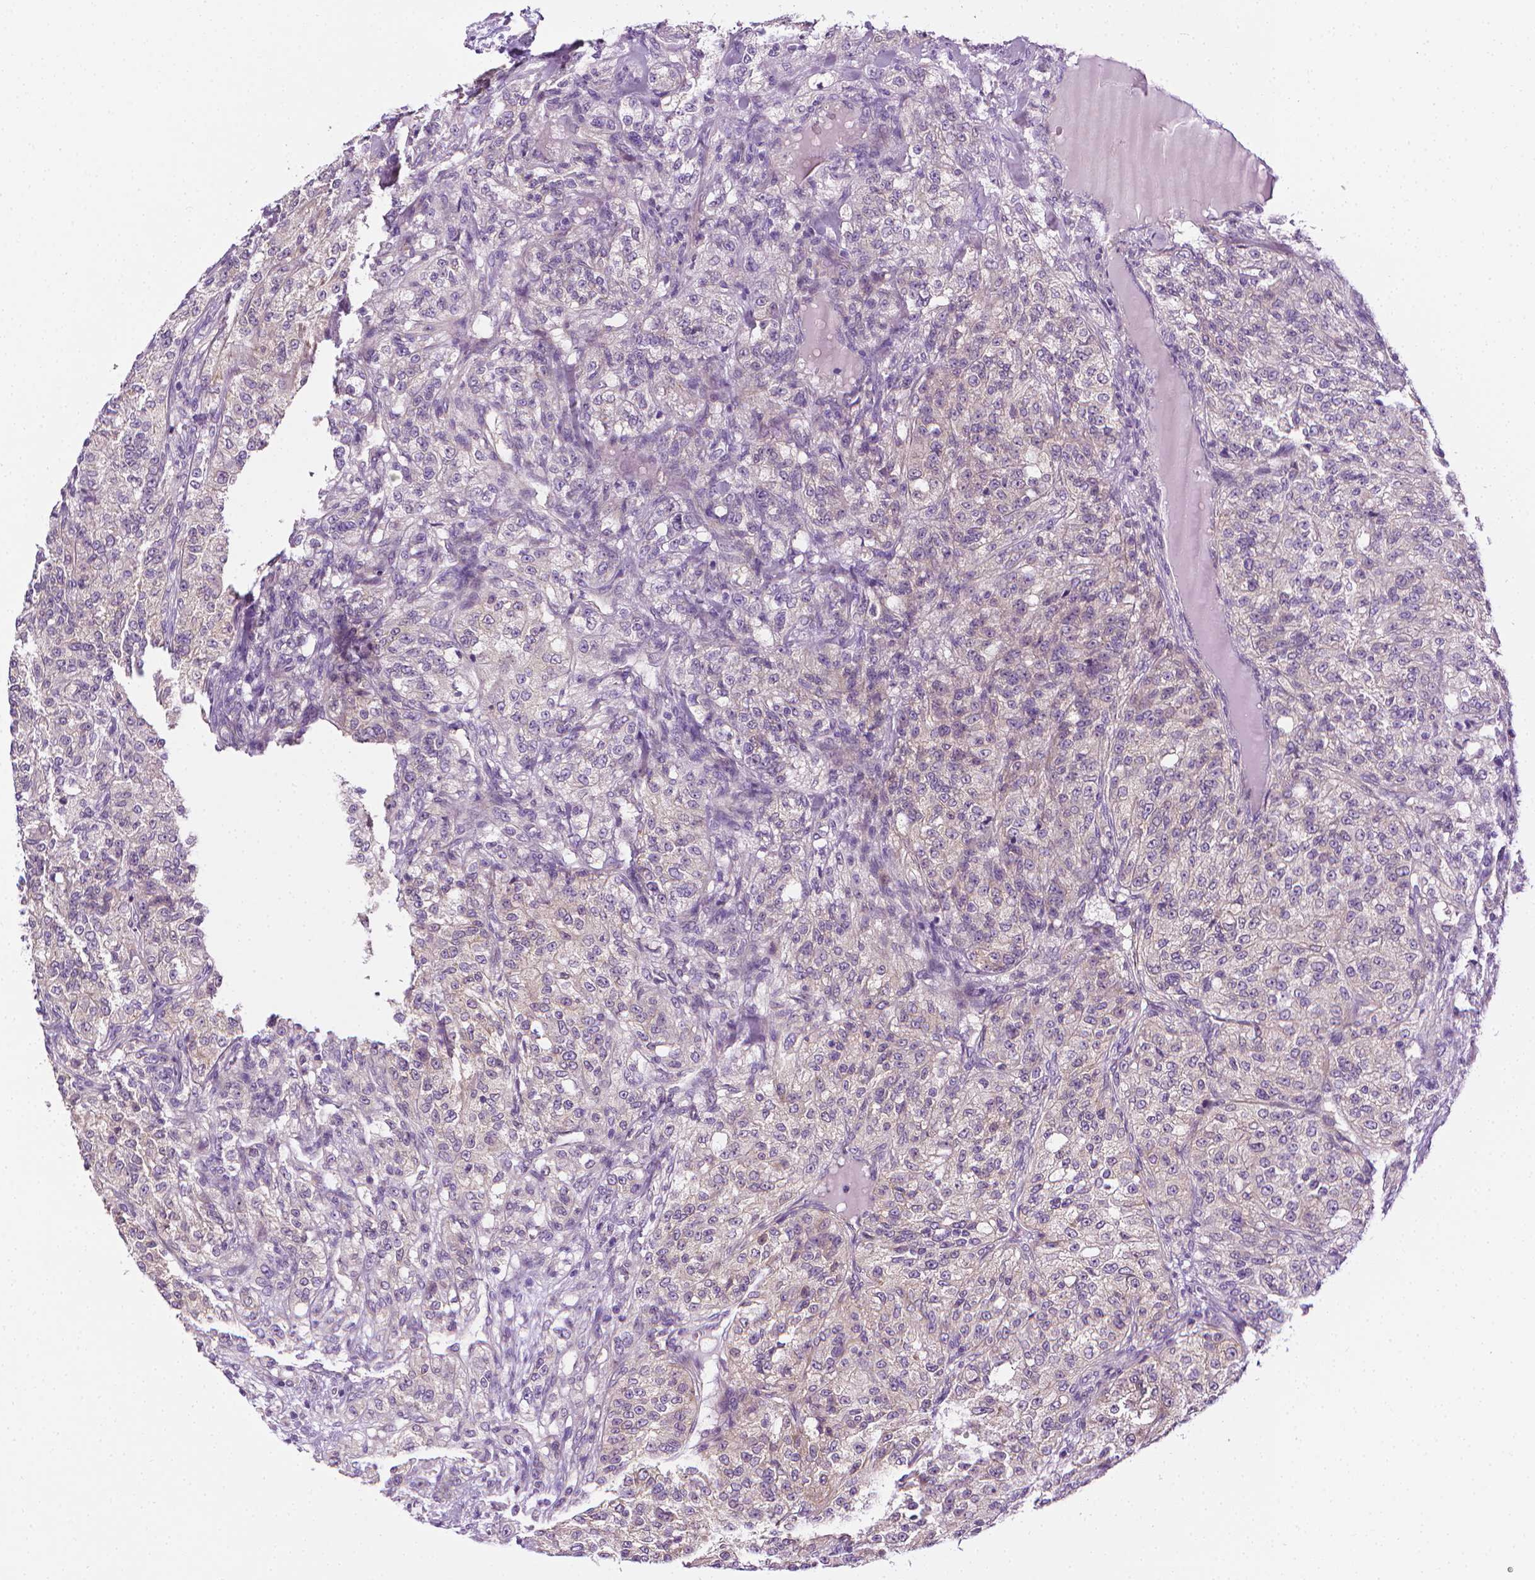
{"staining": {"intensity": "negative", "quantity": "none", "location": "none"}, "tissue": "renal cancer", "cell_type": "Tumor cells", "image_type": "cancer", "snomed": [{"axis": "morphology", "description": "Adenocarcinoma, NOS"}, {"axis": "topography", "description": "Kidney"}], "caption": "A histopathology image of human adenocarcinoma (renal) is negative for staining in tumor cells.", "gene": "MCOLN3", "patient": {"sex": "female", "age": 63}}